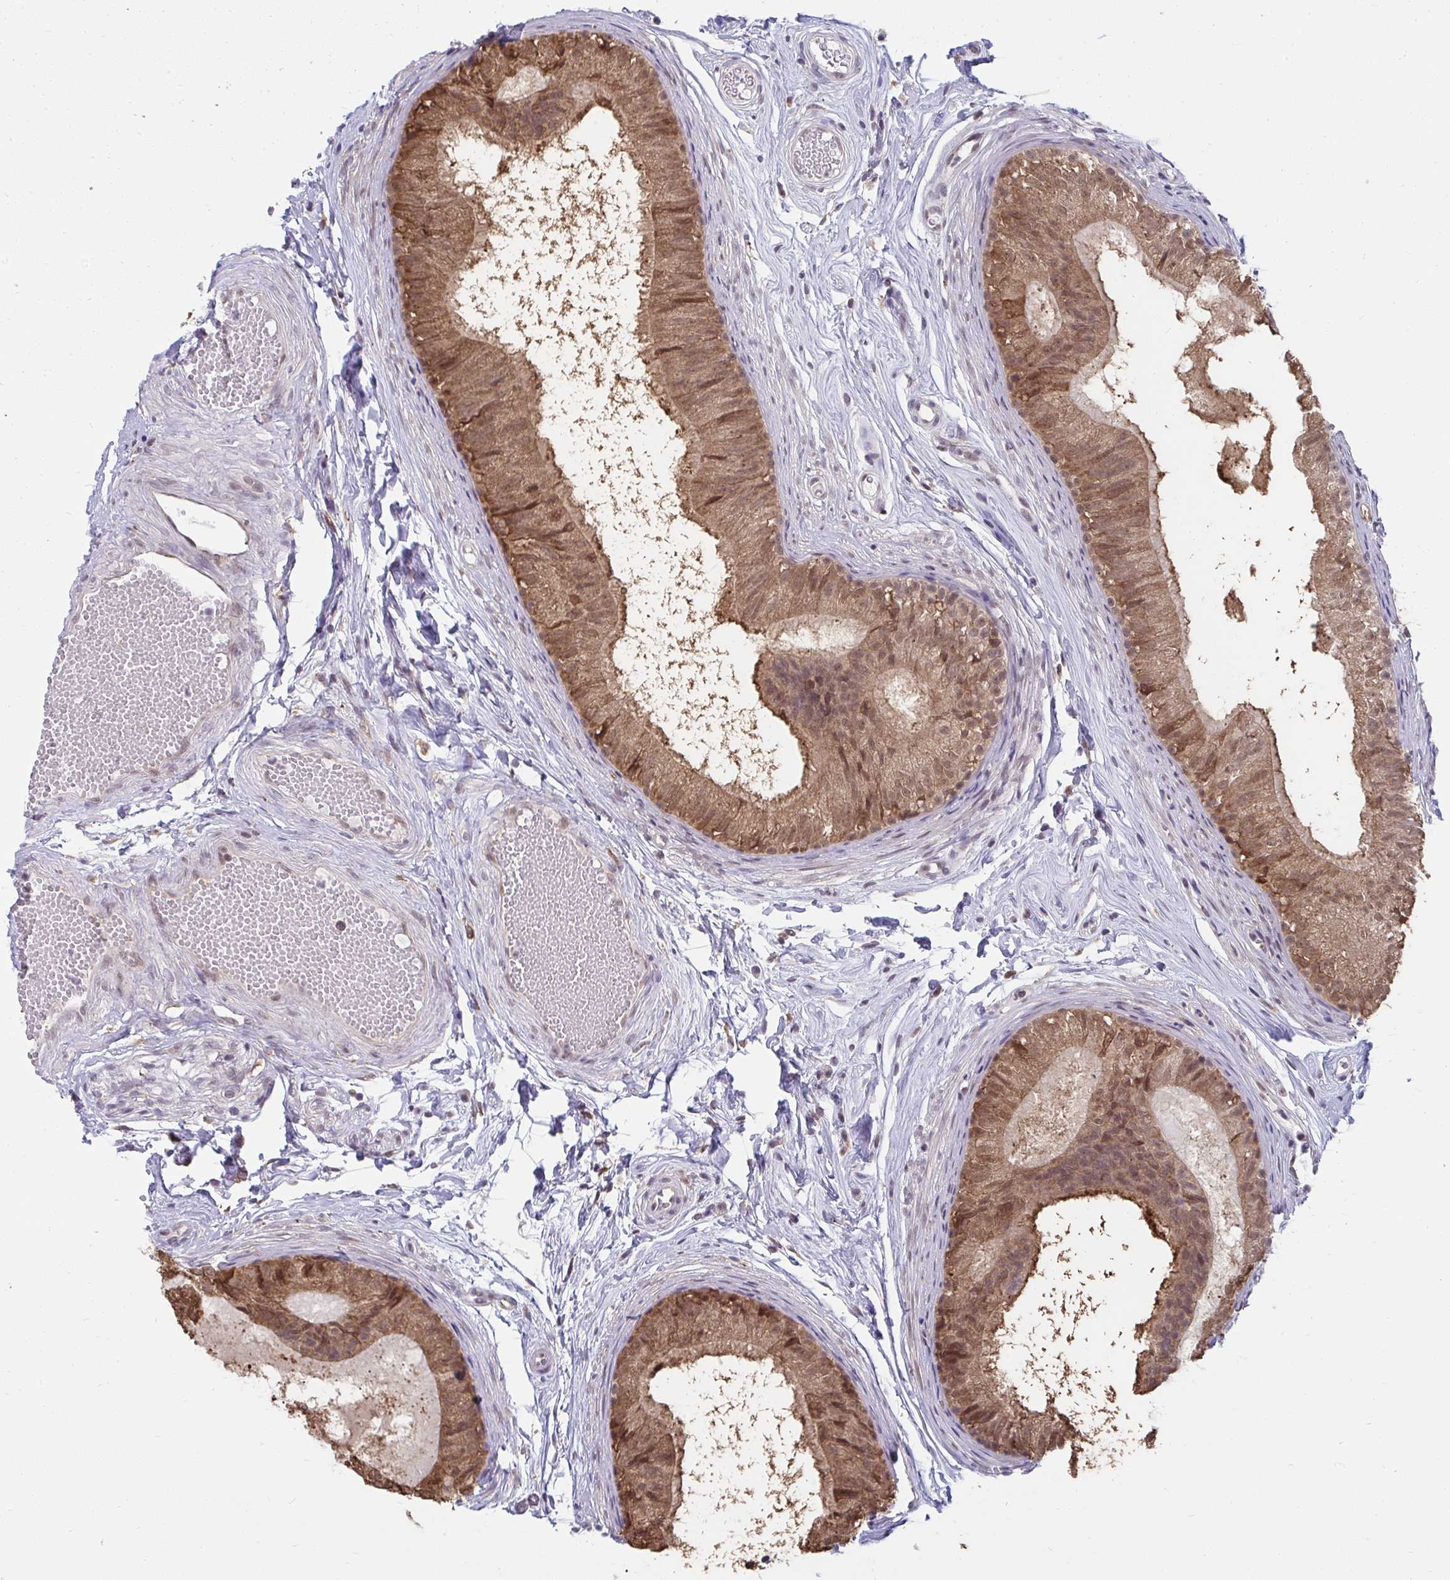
{"staining": {"intensity": "moderate", "quantity": ">75%", "location": "cytoplasmic/membranous,nuclear"}, "tissue": "epididymis", "cell_type": "Glandular cells", "image_type": "normal", "snomed": [{"axis": "morphology", "description": "Normal tissue, NOS"}, {"axis": "morphology", "description": "Seminoma, NOS"}, {"axis": "topography", "description": "Testis"}, {"axis": "topography", "description": "Epididymis"}], "caption": "Immunohistochemistry (IHC) photomicrograph of normal epididymis: epididymis stained using immunohistochemistry (IHC) displays medium levels of moderate protein expression localized specifically in the cytoplasmic/membranous,nuclear of glandular cells, appearing as a cytoplasmic/membranous,nuclear brown color.", "gene": "NMNAT1", "patient": {"sex": "male", "age": 34}}